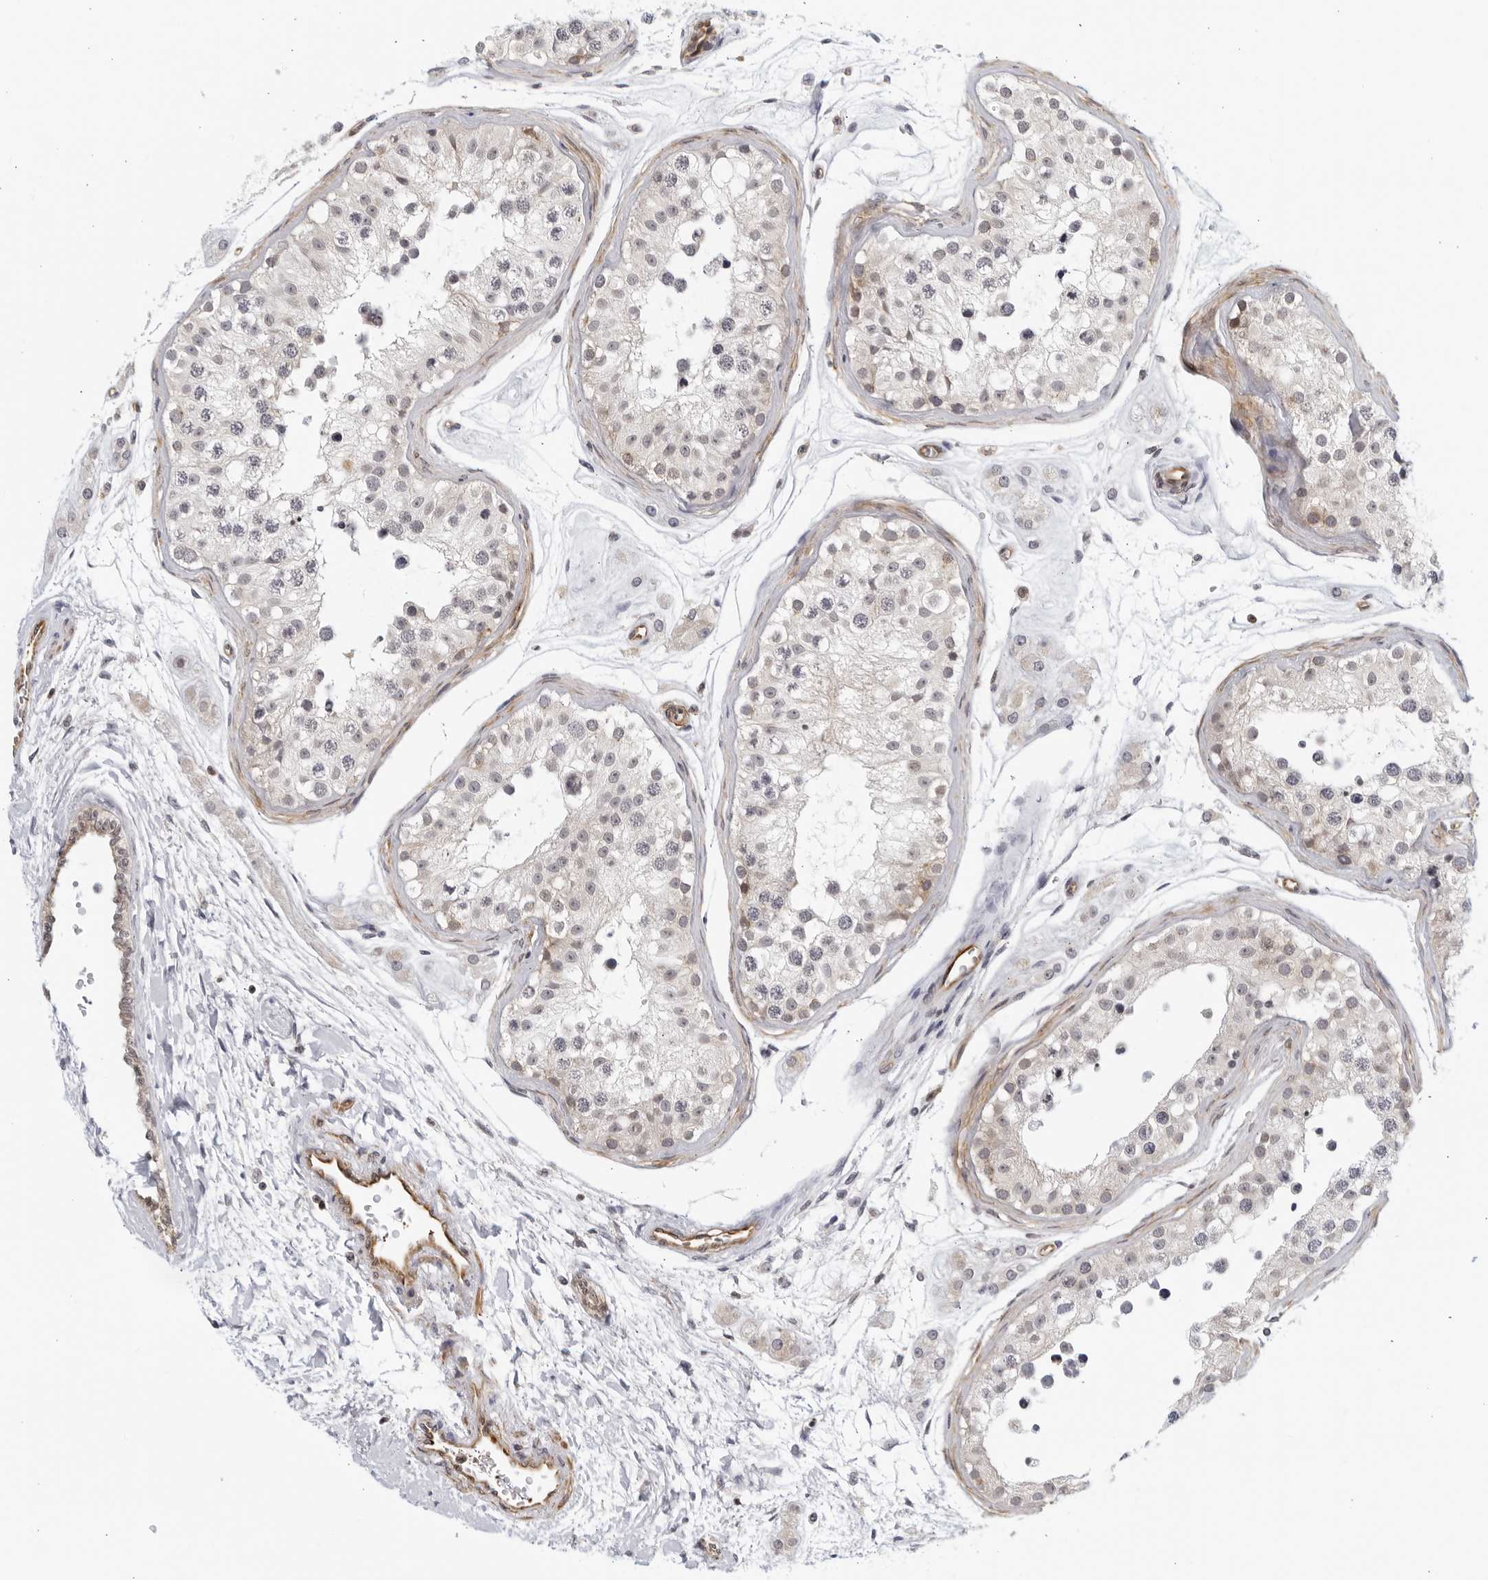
{"staining": {"intensity": "weak", "quantity": "25%-75%", "location": "cytoplasmic/membranous"}, "tissue": "testis", "cell_type": "Cells in seminiferous ducts", "image_type": "normal", "snomed": [{"axis": "morphology", "description": "Normal tissue, NOS"}, {"axis": "morphology", "description": "Adenocarcinoma, metastatic, NOS"}, {"axis": "topography", "description": "Testis"}], "caption": "This micrograph demonstrates immunohistochemistry staining of benign human testis, with low weak cytoplasmic/membranous staining in about 25%-75% of cells in seminiferous ducts.", "gene": "SERTAD4", "patient": {"sex": "male", "age": 26}}